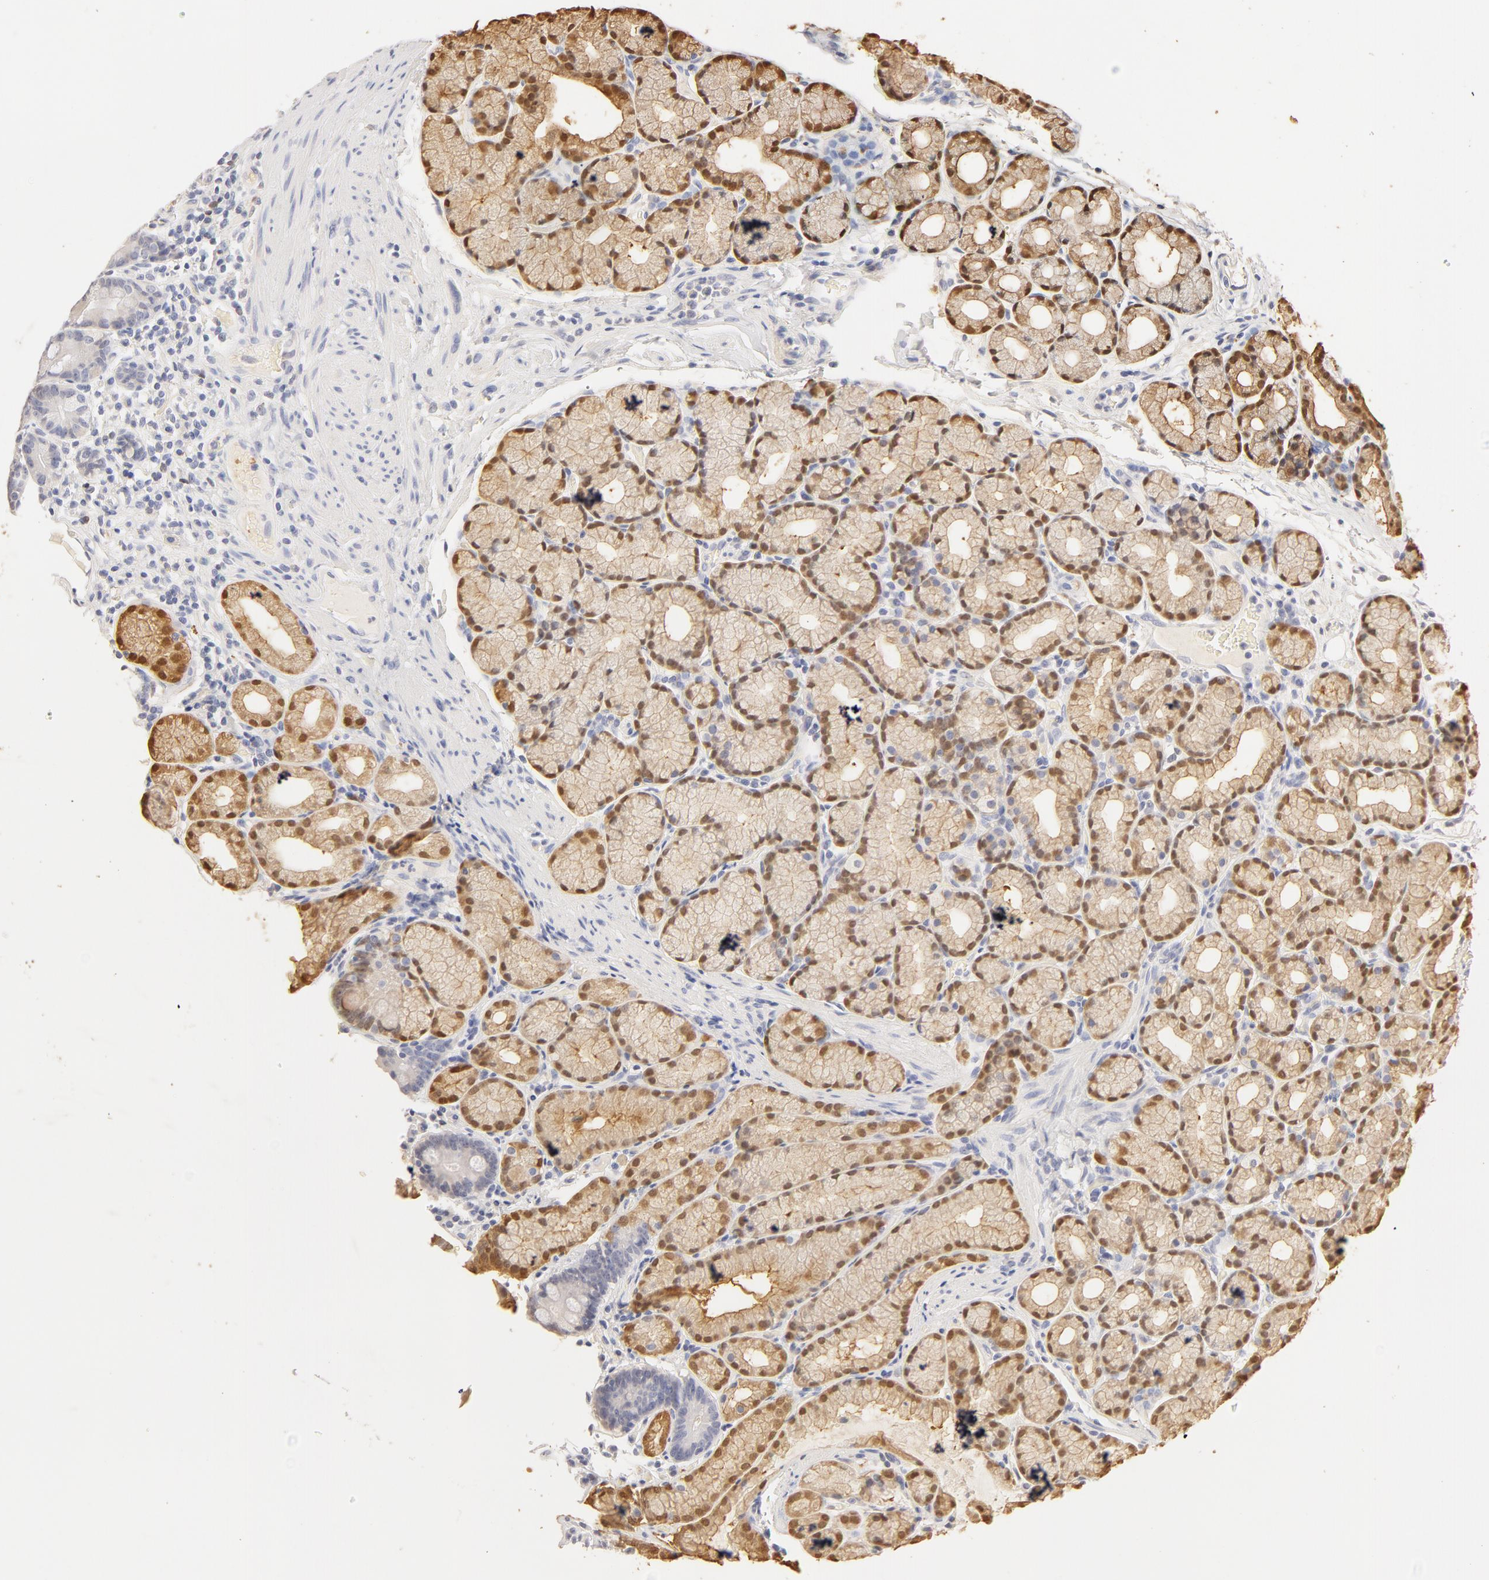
{"staining": {"intensity": "moderate", "quantity": ">75%", "location": "nuclear"}, "tissue": "duodenum", "cell_type": "Glandular cells", "image_type": "normal", "snomed": [{"axis": "morphology", "description": "Normal tissue, NOS"}, {"axis": "topography", "description": "Duodenum"}], "caption": "This is a histology image of immunohistochemistry (IHC) staining of unremarkable duodenum, which shows moderate staining in the nuclear of glandular cells.", "gene": "CA2", "patient": {"sex": "female", "age": 48}}